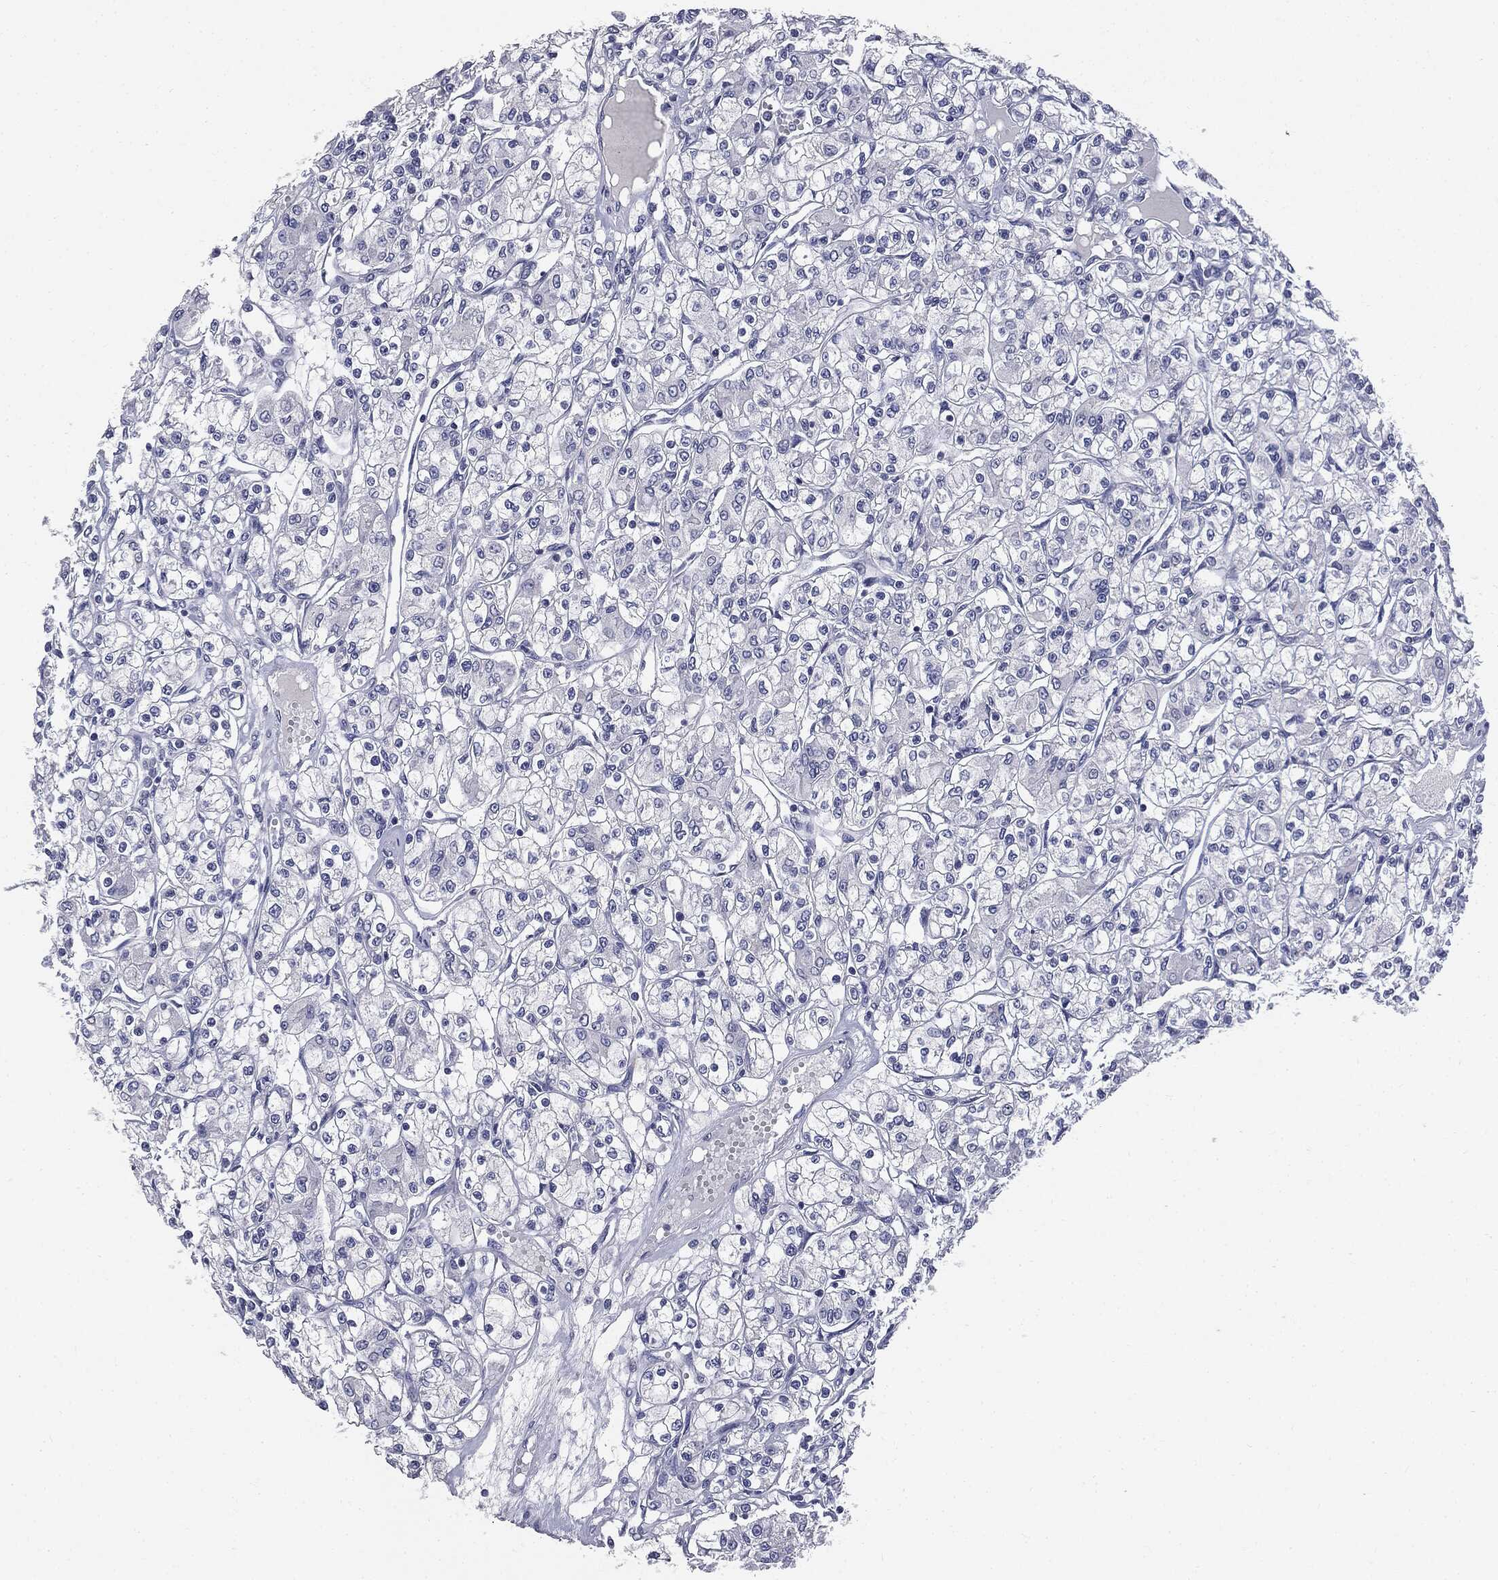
{"staining": {"intensity": "negative", "quantity": "none", "location": "none"}, "tissue": "renal cancer", "cell_type": "Tumor cells", "image_type": "cancer", "snomed": [{"axis": "morphology", "description": "Adenocarcinoma, NOS"}, {"axis": "topography", "description": "Kidney"}], "caption": "Tumor cells are negative for brown protein staining in renal adenocarcinoma.", "gene": "AFP", "patient": {"sex": "female", "age": 59}}